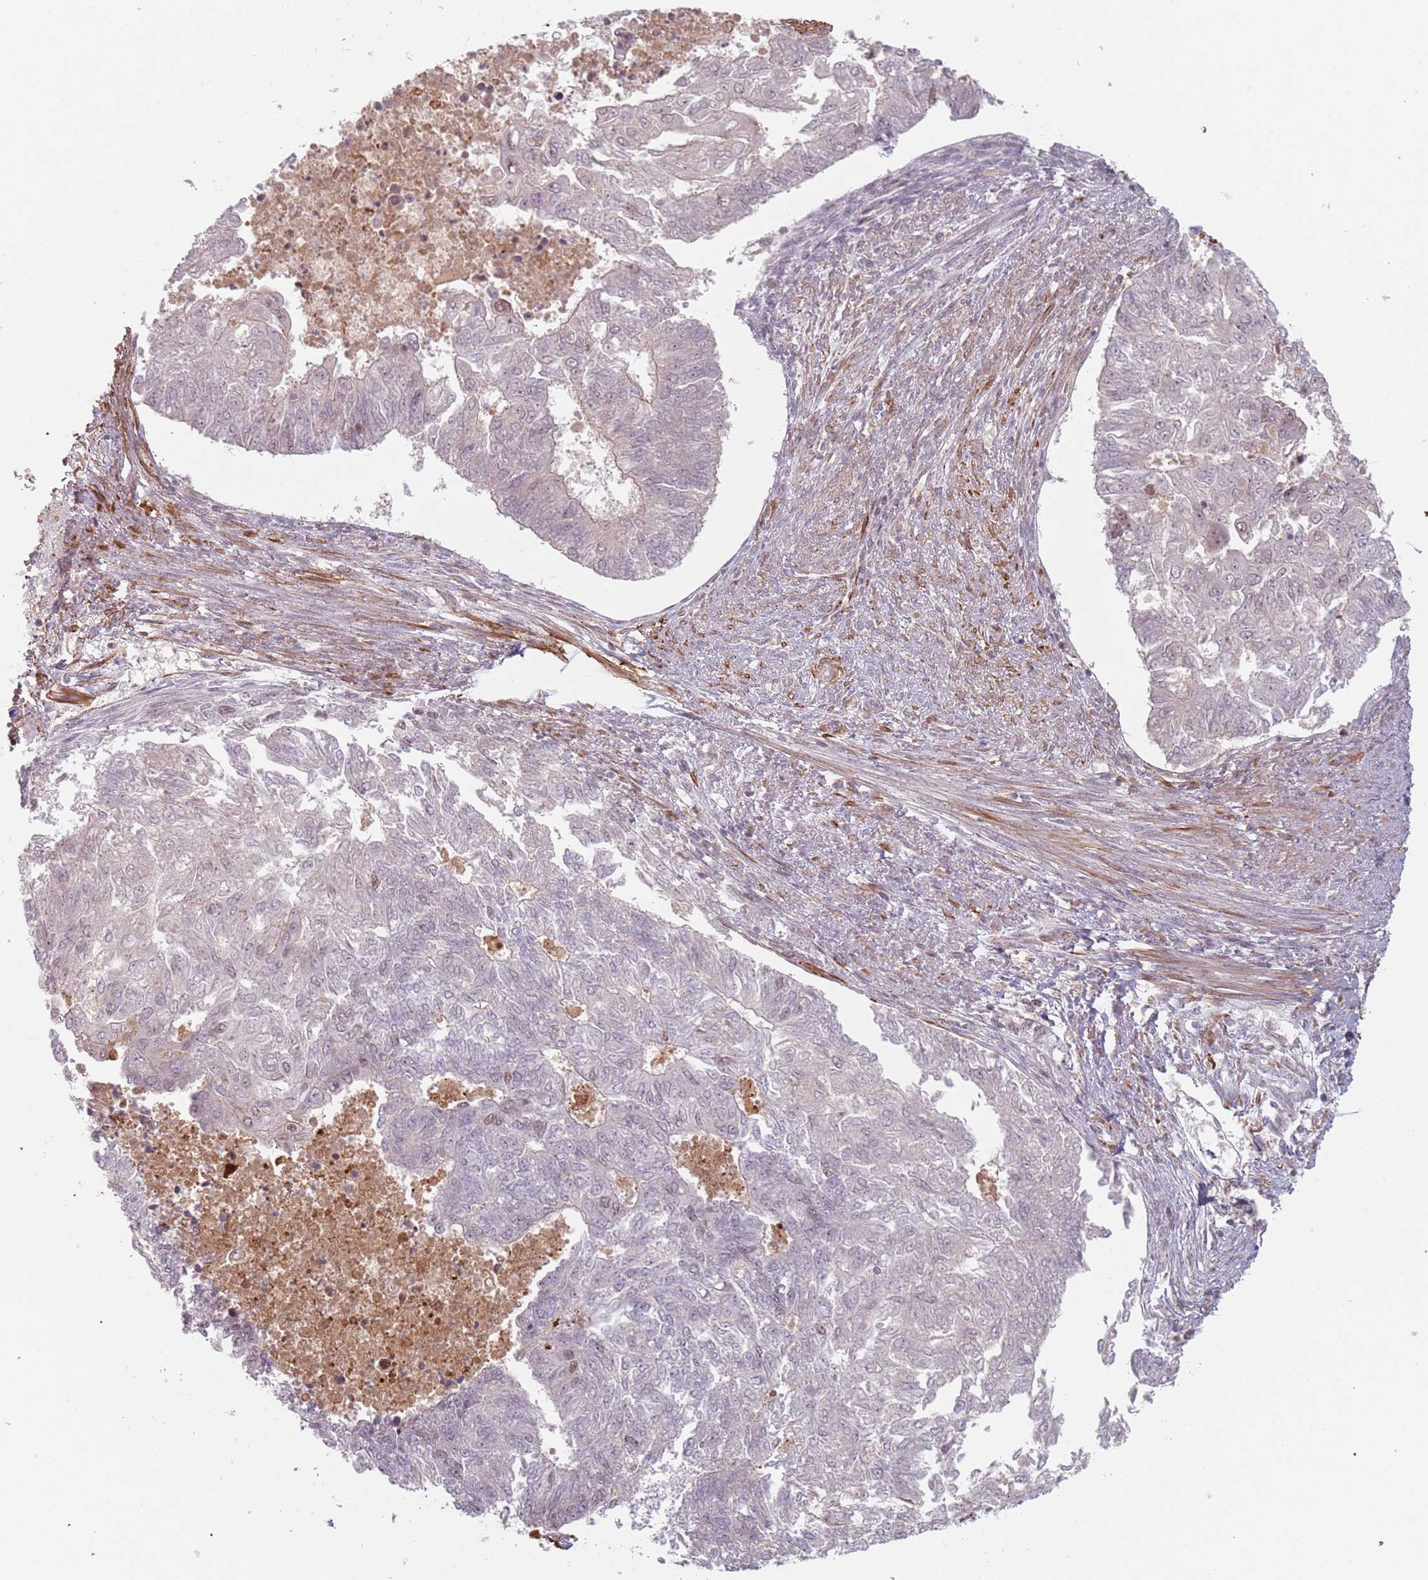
{"staining": {"intensity": "negative", "quantity": "none", "location": "none"}, "tissue": "endometrial cancer", "cell_type": "Tumor cells", "image_type": "cancer", "snomed": [{"axis": "morphology", "description": "Adenocarcinoma, NOS"}, {"axis": "topography", "description": "Endometrium"}], "caption": "Immunohistochemical staining of endometrial cancer (adenocarcinoma) shows no significant staining in tumor cells.", "gene": "NUP50", "patient": {"sex": "female", "age": 32}}